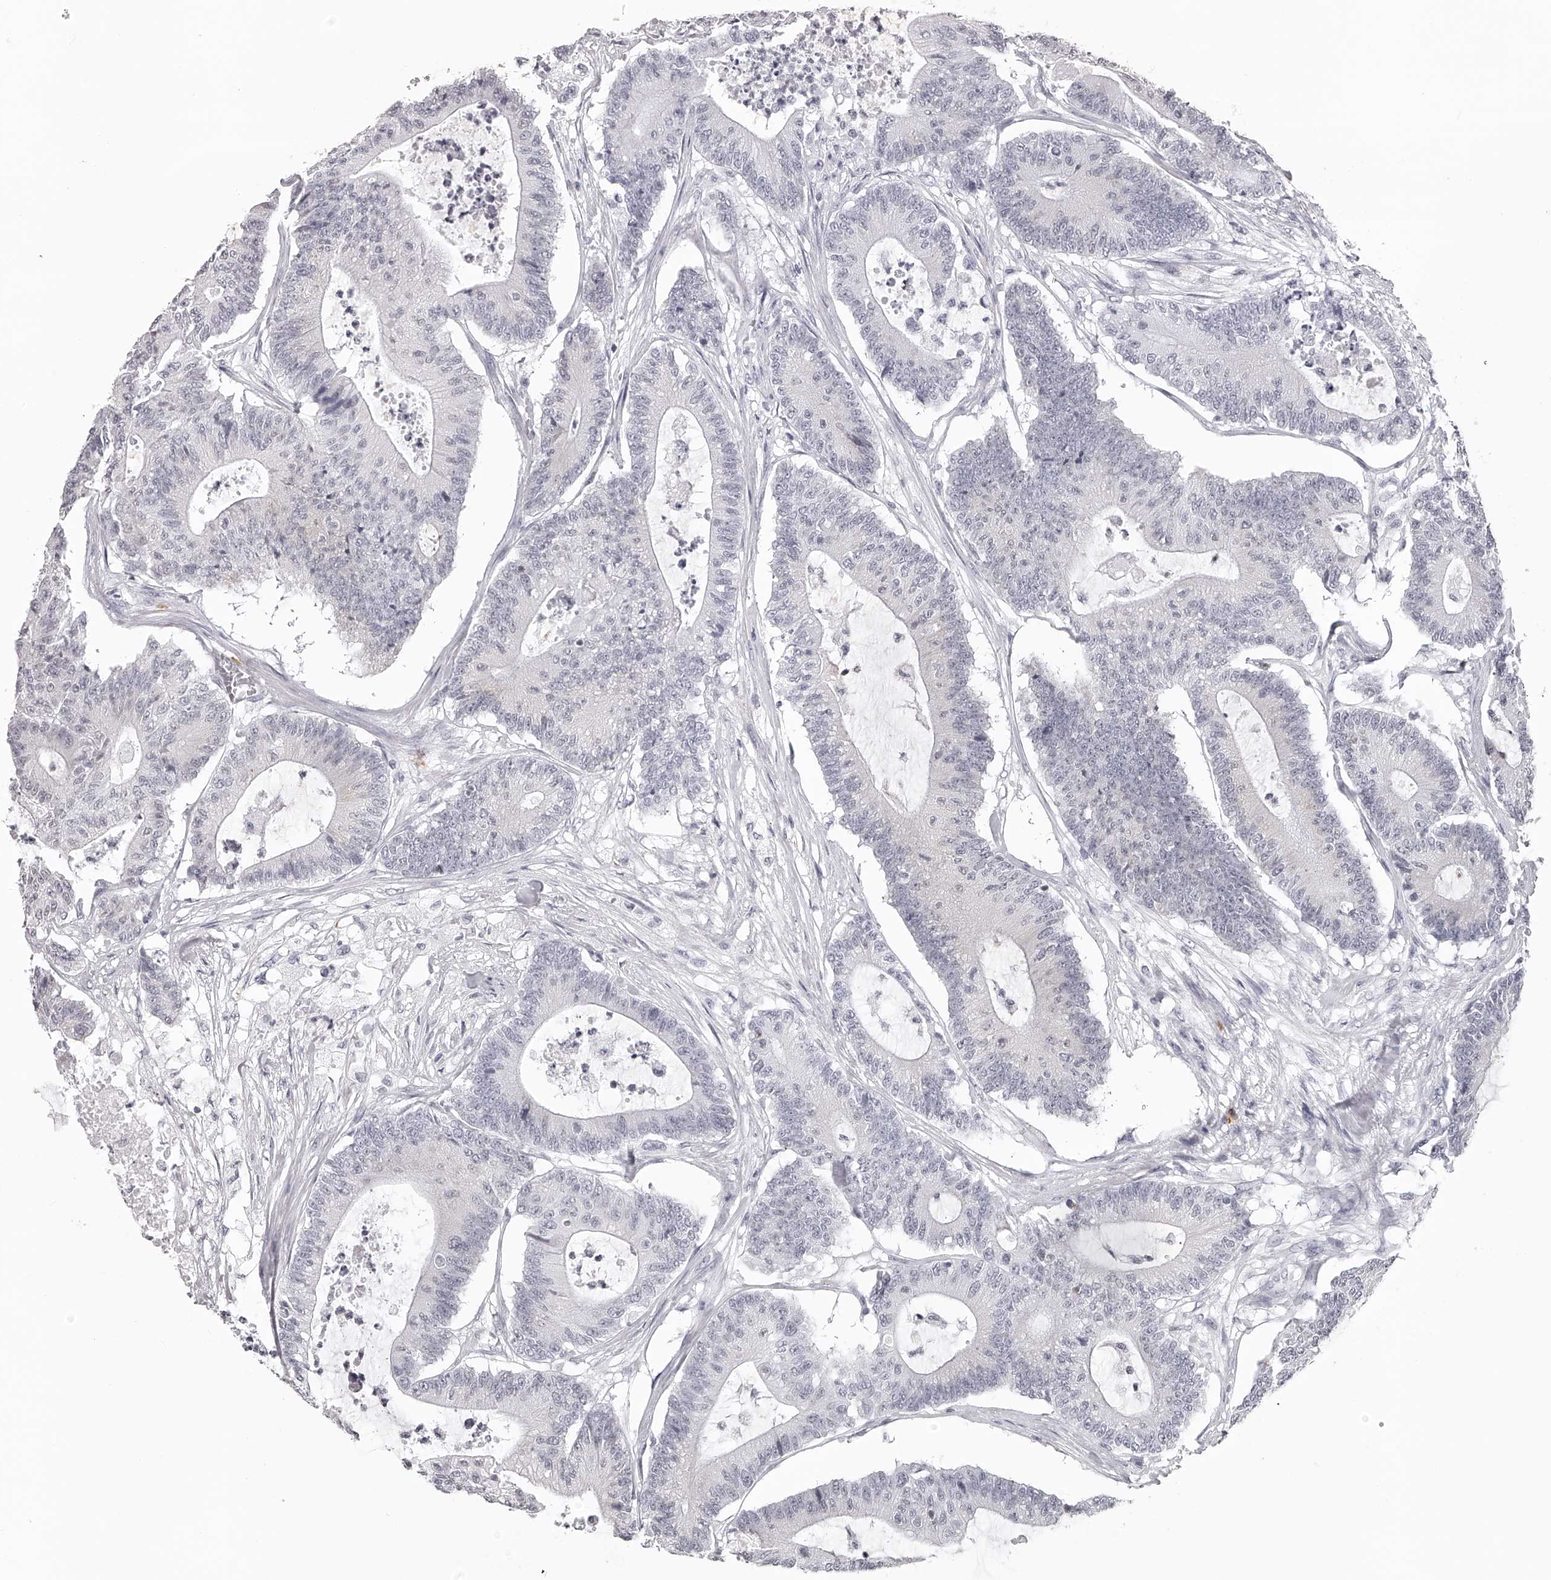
{"staining": {"intensity": "negative", "quantity": "none", "location": "none"}, "tissue": "colorectal cancer", "cell_type": "Tumor cells", "image_type": "cancer", "snomed": [{"axis": "morphology", "description": "Adenocarcinoma, NOS"}, {"axis": "topography", "description": "Colon"}], "caption": "This is an IHC micrograph of human colorectal adenocarcinoma. There is no positivity in tumor cells.", "gene": "SEC11C", "patient": {"sex": "female", "age": 84}}